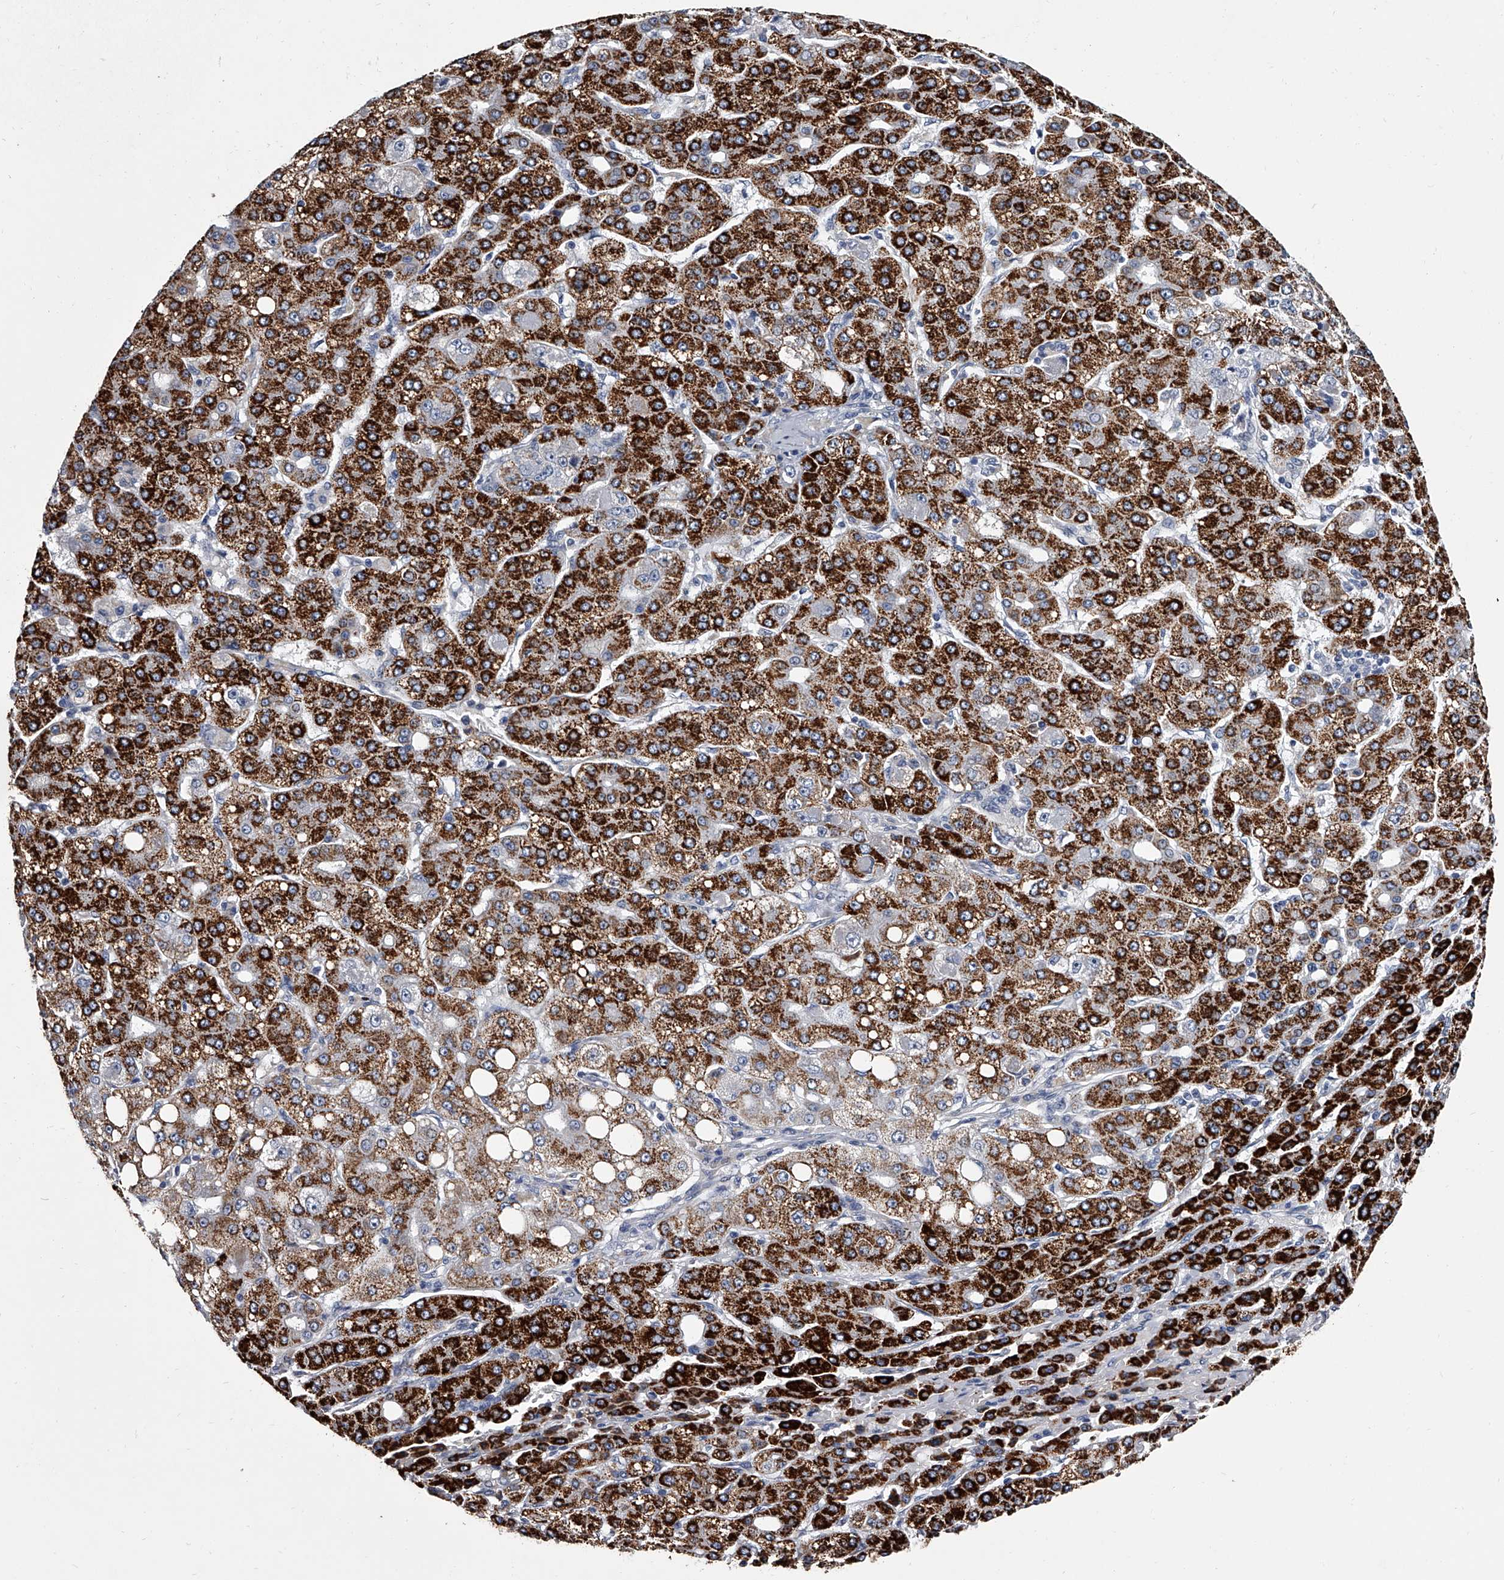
{"staining": {"intensity": "strong", "quantity": ">75%", "location": "cytoplasmic/membranous"}, "tissue": "liver cancer", "cell_type": "Tumor cells", "image_type": "cancer", "snomed": [{"axis": "morphology", "description": "Carcinoma, Hepatocellular, NOS"}, {"axis": "topography", "description": "Liver"}], "caption": "Protein expression by immunohistochemistry (IHC) displays strong cytoplasmic/membranous staining in about >75% of tumor cells in hepatocellular carcinoma (liver).", "gene": "GAPVD1", "patient": {"sex": "male", "age": 65}}